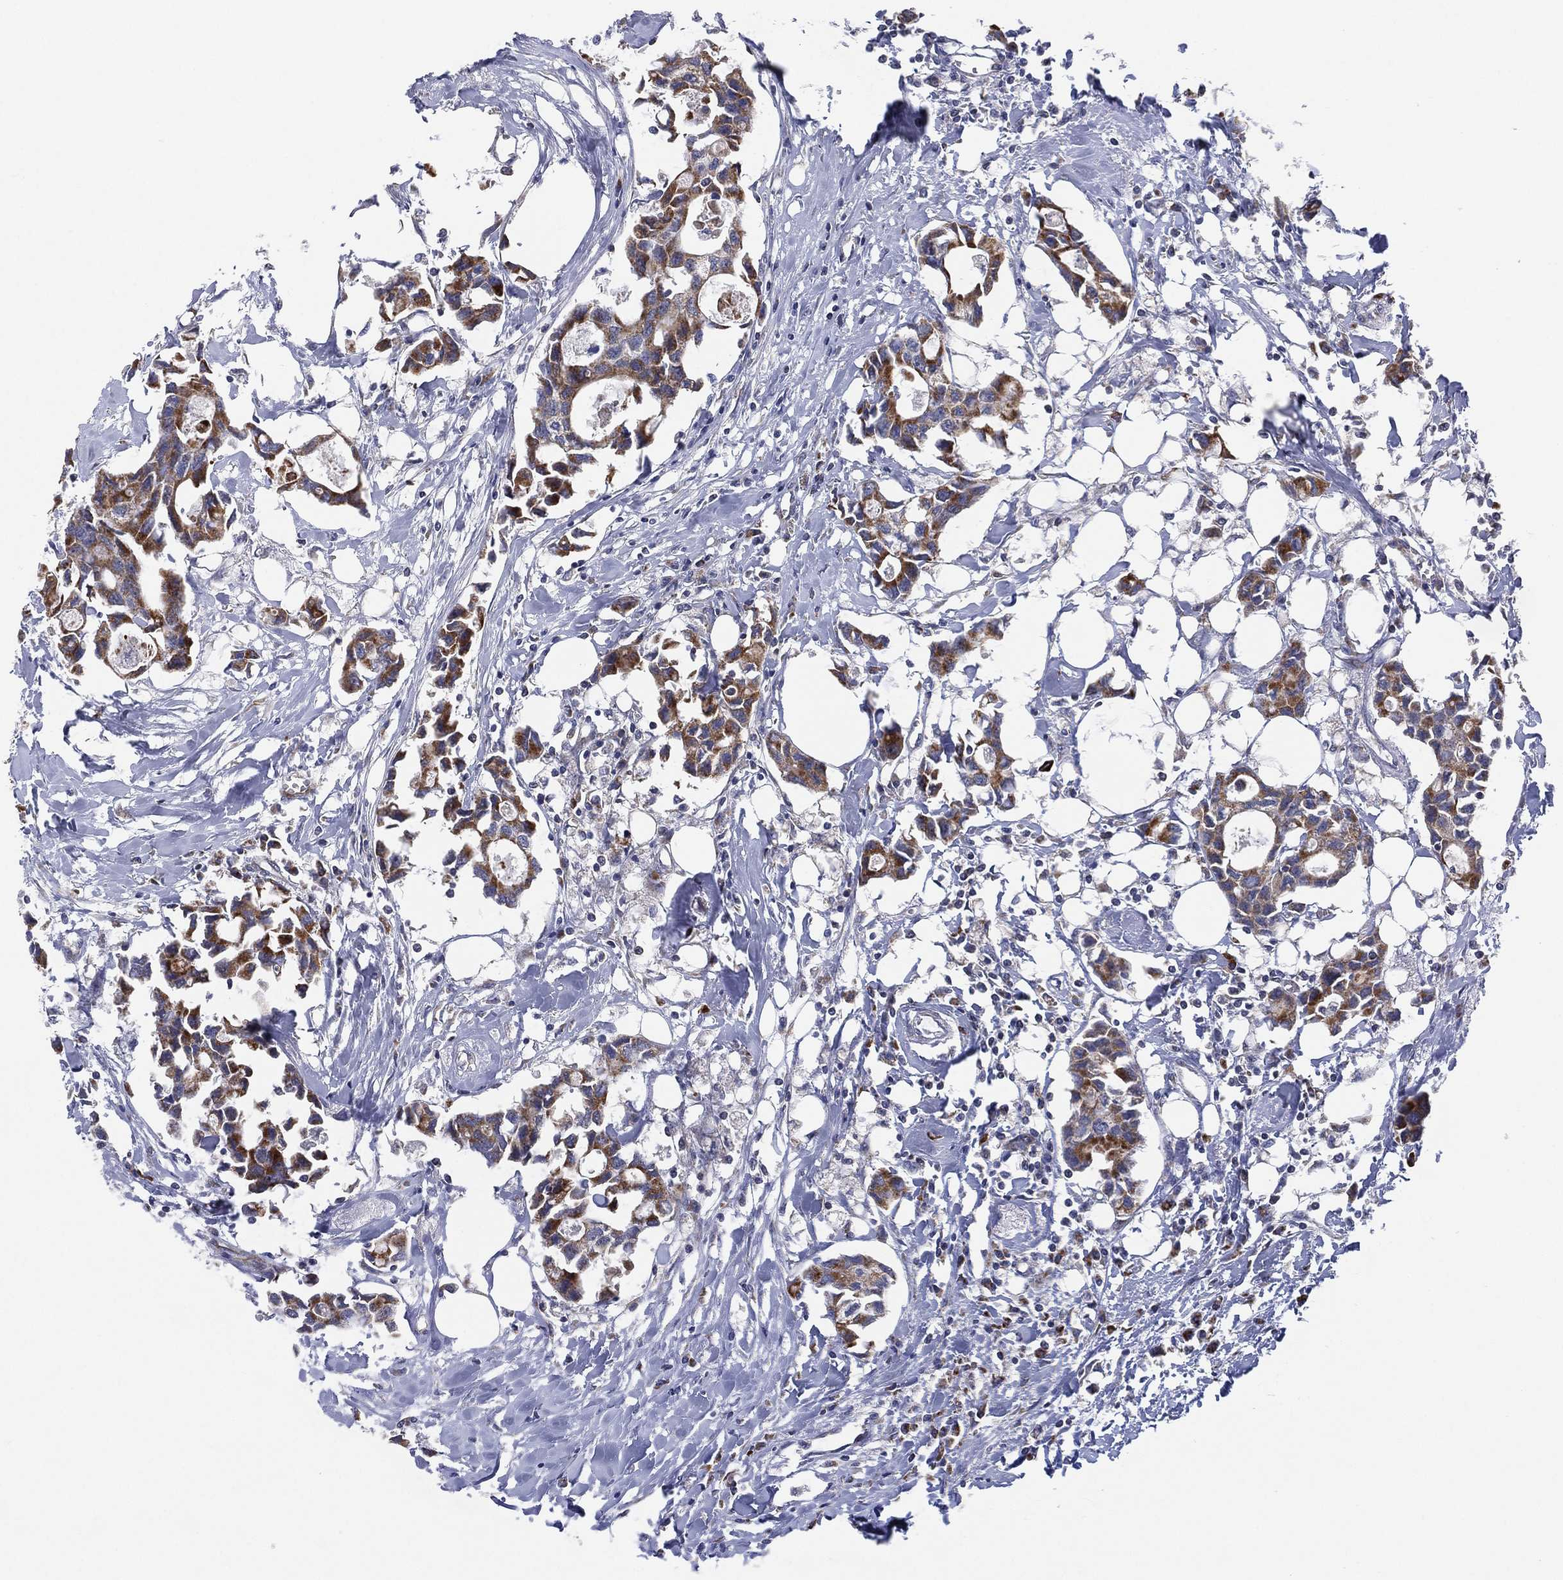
{"staining": {"intensity": "strong", "quantity": "25%-75%", "location": "cytoplasmic/membranous"}, "tissue": "breast cancer", "cell_type": "Tumor cells", "image_type": "cancer", "snomed": [{"axis": "morphology", "description": "Duct carcinoma"}, {"axis": "topography", "description": "Breast"}], "caption": "Human breast cancer (intraductal carcinoma) stained with a brown dye exhibits strong cytoplasmic/membranous positive staining in about 25%-75% of tumor cells.", "gene": "PPP2R5A", "patient": {"sex": "female", "age": 83}}